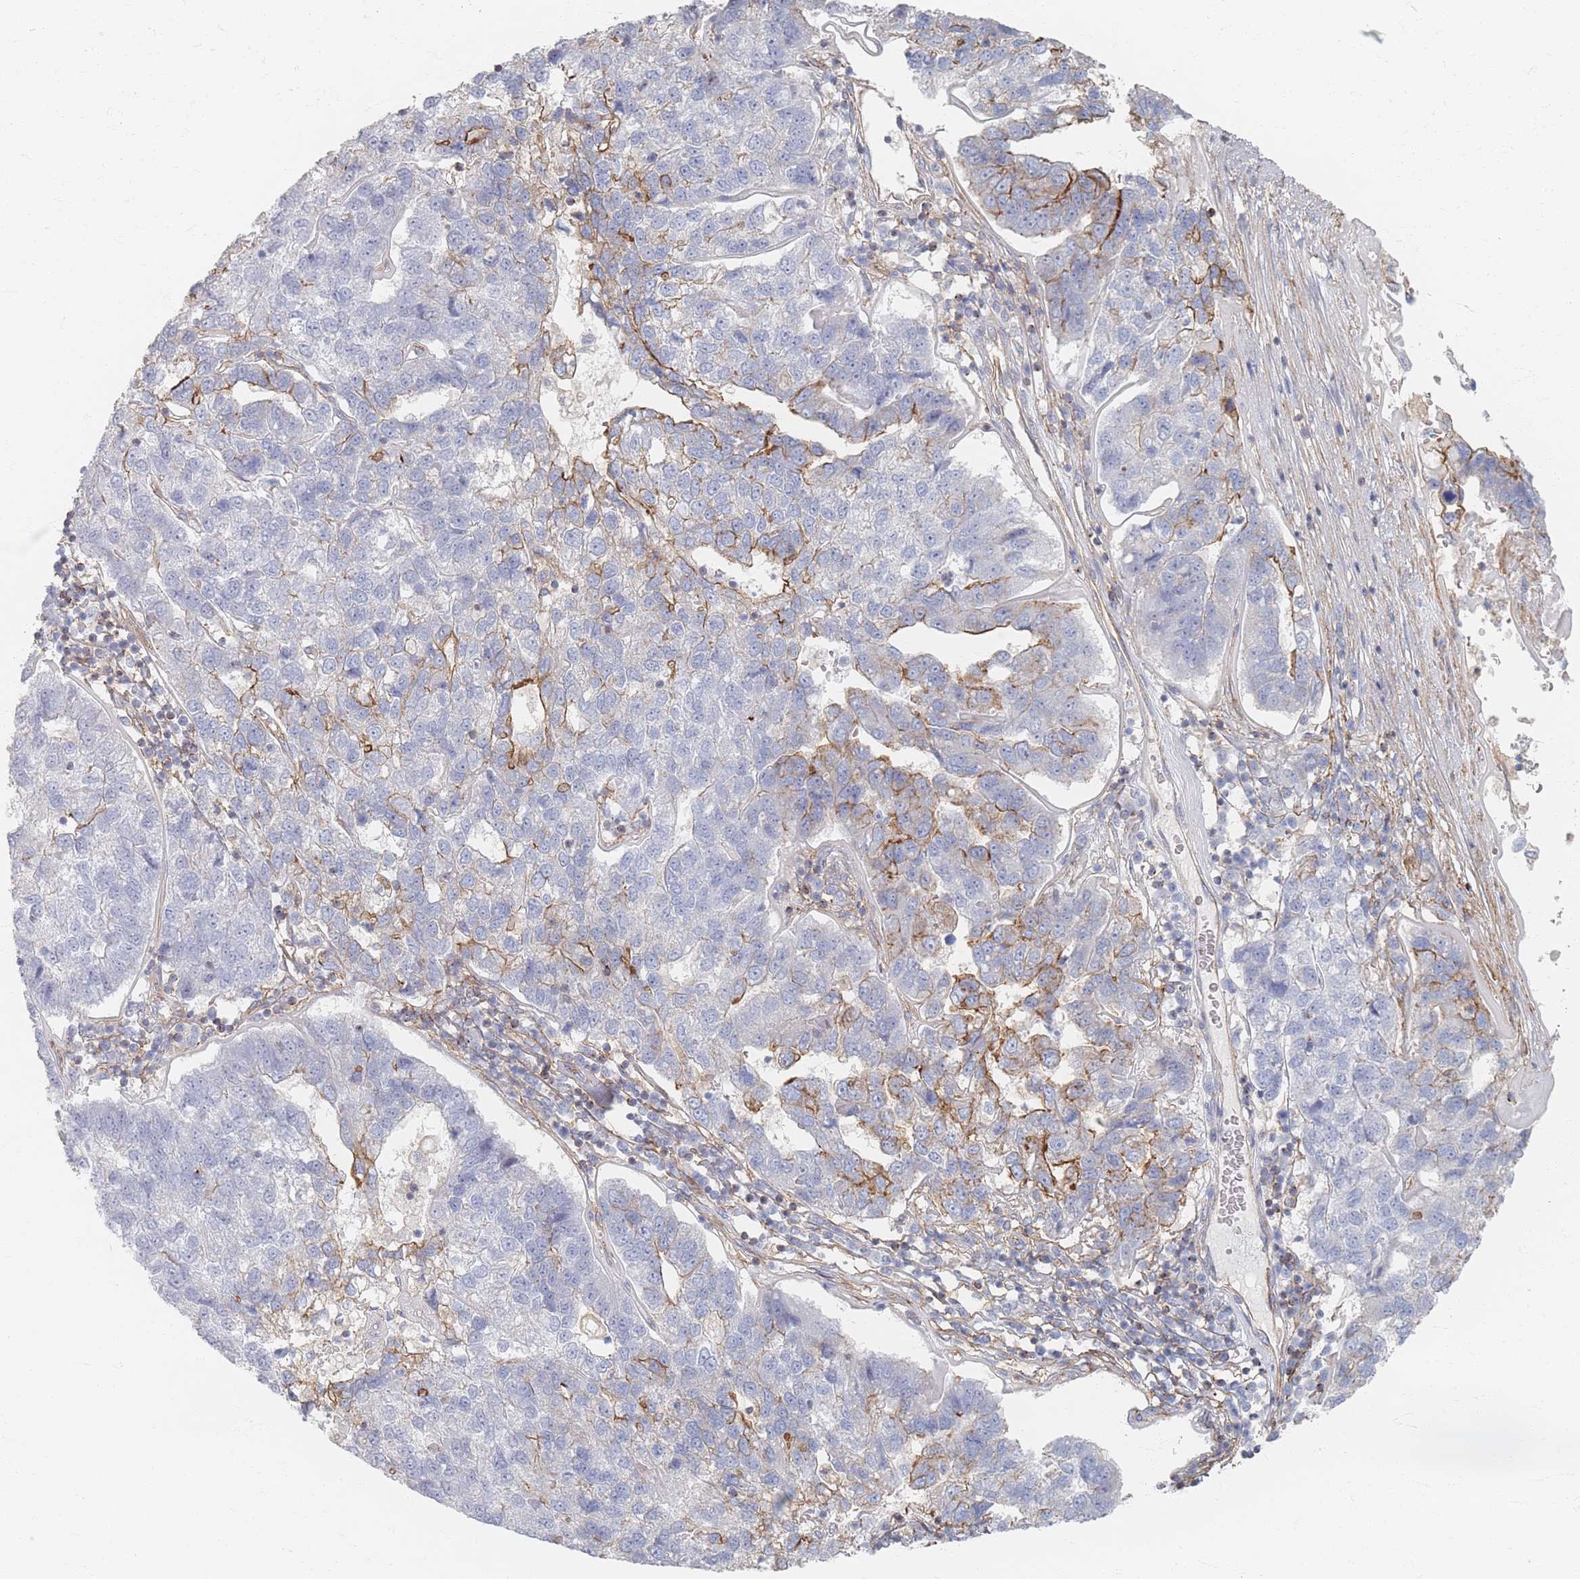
{"staining": {"intensity": "moderate", "quantity": "<25%", "location": "cytoplasmic/membranous"}, "tissue": "pancreatic cancer", "cell_type": "Tumor cells", "image_type": "cancer", "snomed": [{"axis": "morphology", "description": "Adenocarcinoma, NOS"}, {"axis": "topography", "description": "Pancreas"}], "caption": "Approximately <25% of tumor cells in pancreatic cancer (adenocarcinoma) reveal moderate cytoplasmic/membranous protein expression as visualized by brown immunohistochemical staining.", "gene": "GNB1", "patient": {"sex": "female", "age": 61}}